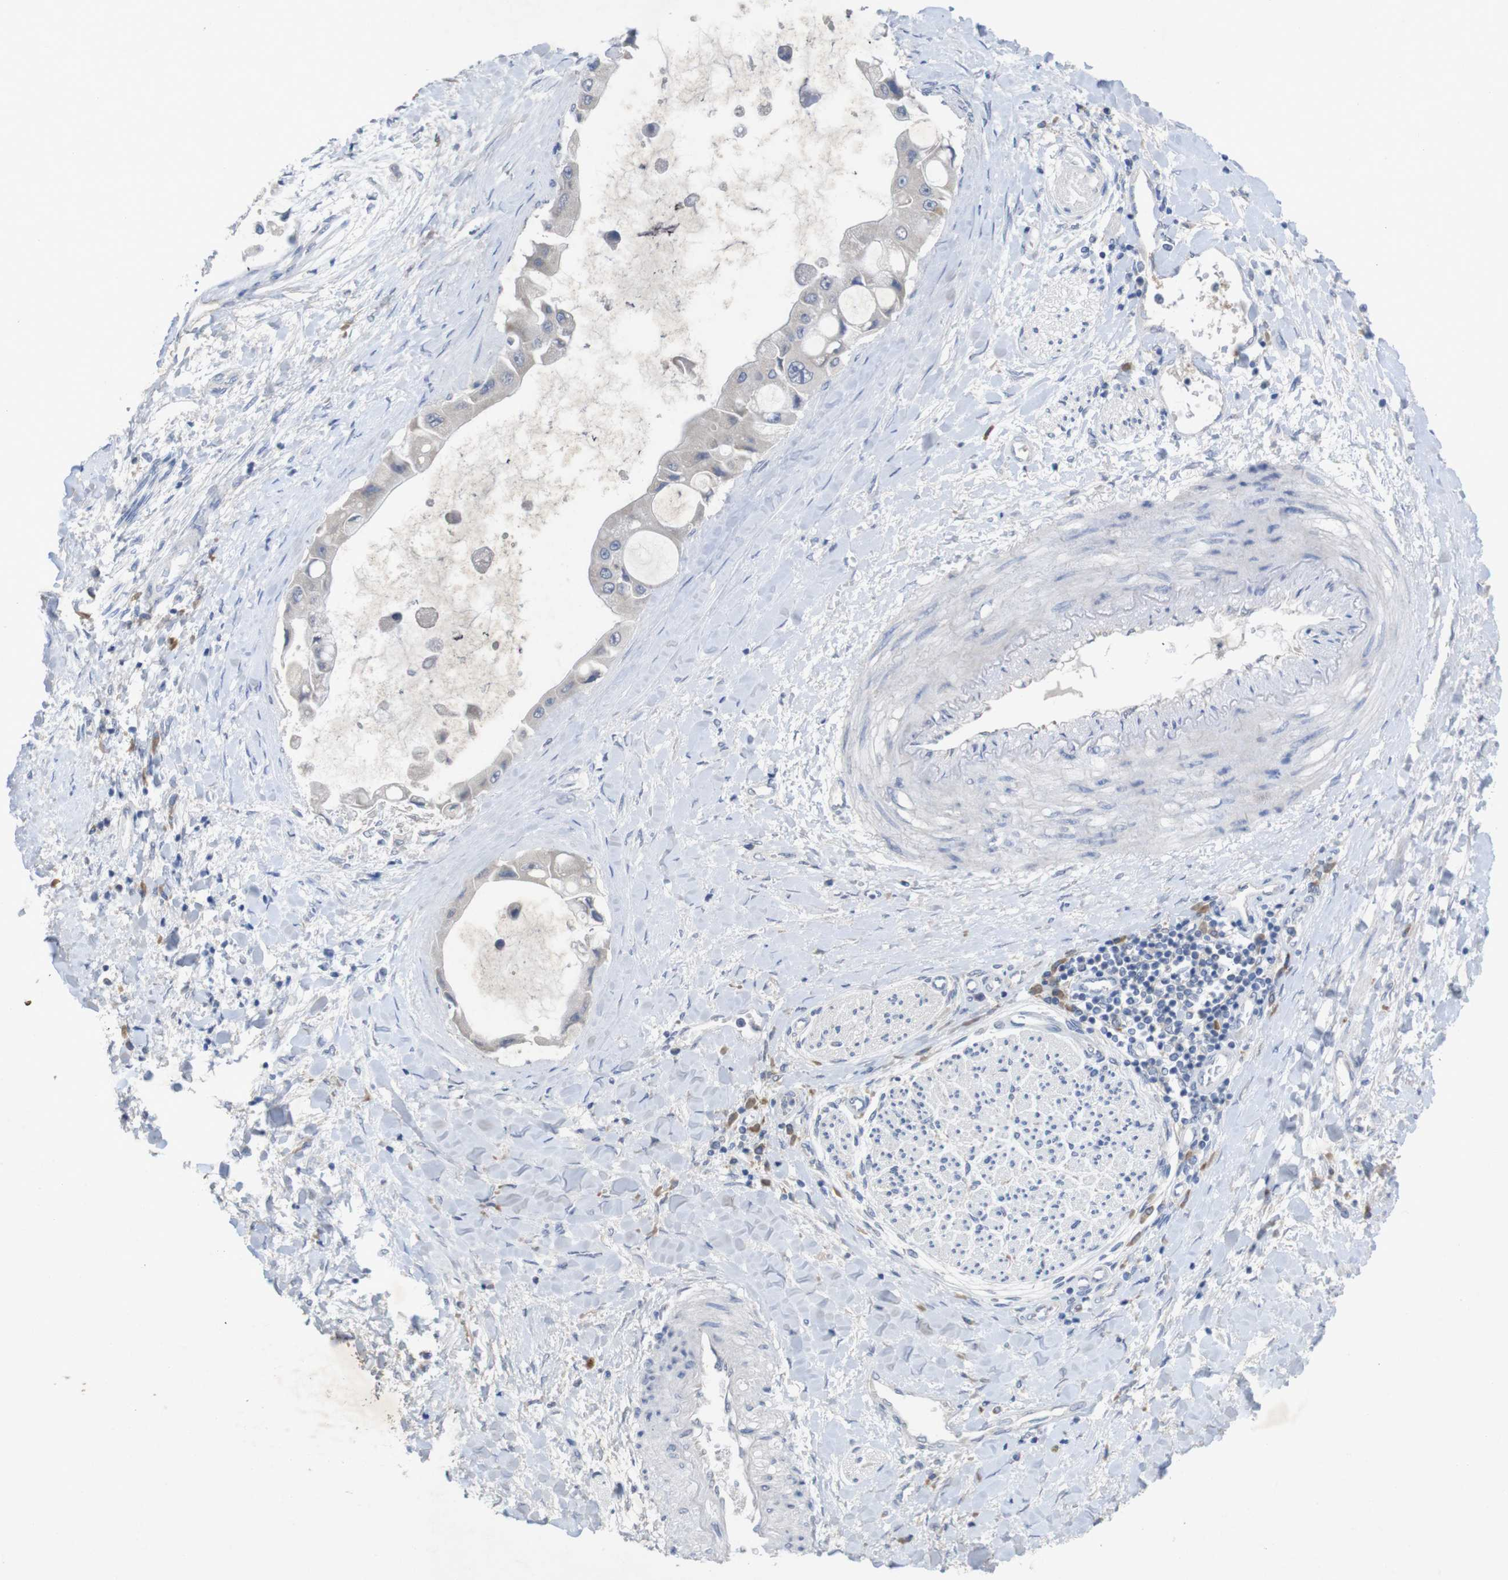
{"staining": {"intensity": "negative", "quantity": "none", "location": "none"}, "tissue": "liver cancer", "cell_type": "Tumor cells", "image_type": "cancer", "snomed": [{"axis": "morphology", "description": "Cholangiocarcinoma"}, {"axis": "topography", "description": "Liver"}], "caption": "An immunohistochemistry micrograph of liver cancer is shown. There is no staining in tumor cells of liver cancer. Brightfield microscopy of immunohistochemistry stained with DAB (3,3'-diaminobenzidine) (brown) and hematoxylin (blue), captured at high magnification.", "gene": "BCAR3", "patient": {"sex": "male", "age": 50}}